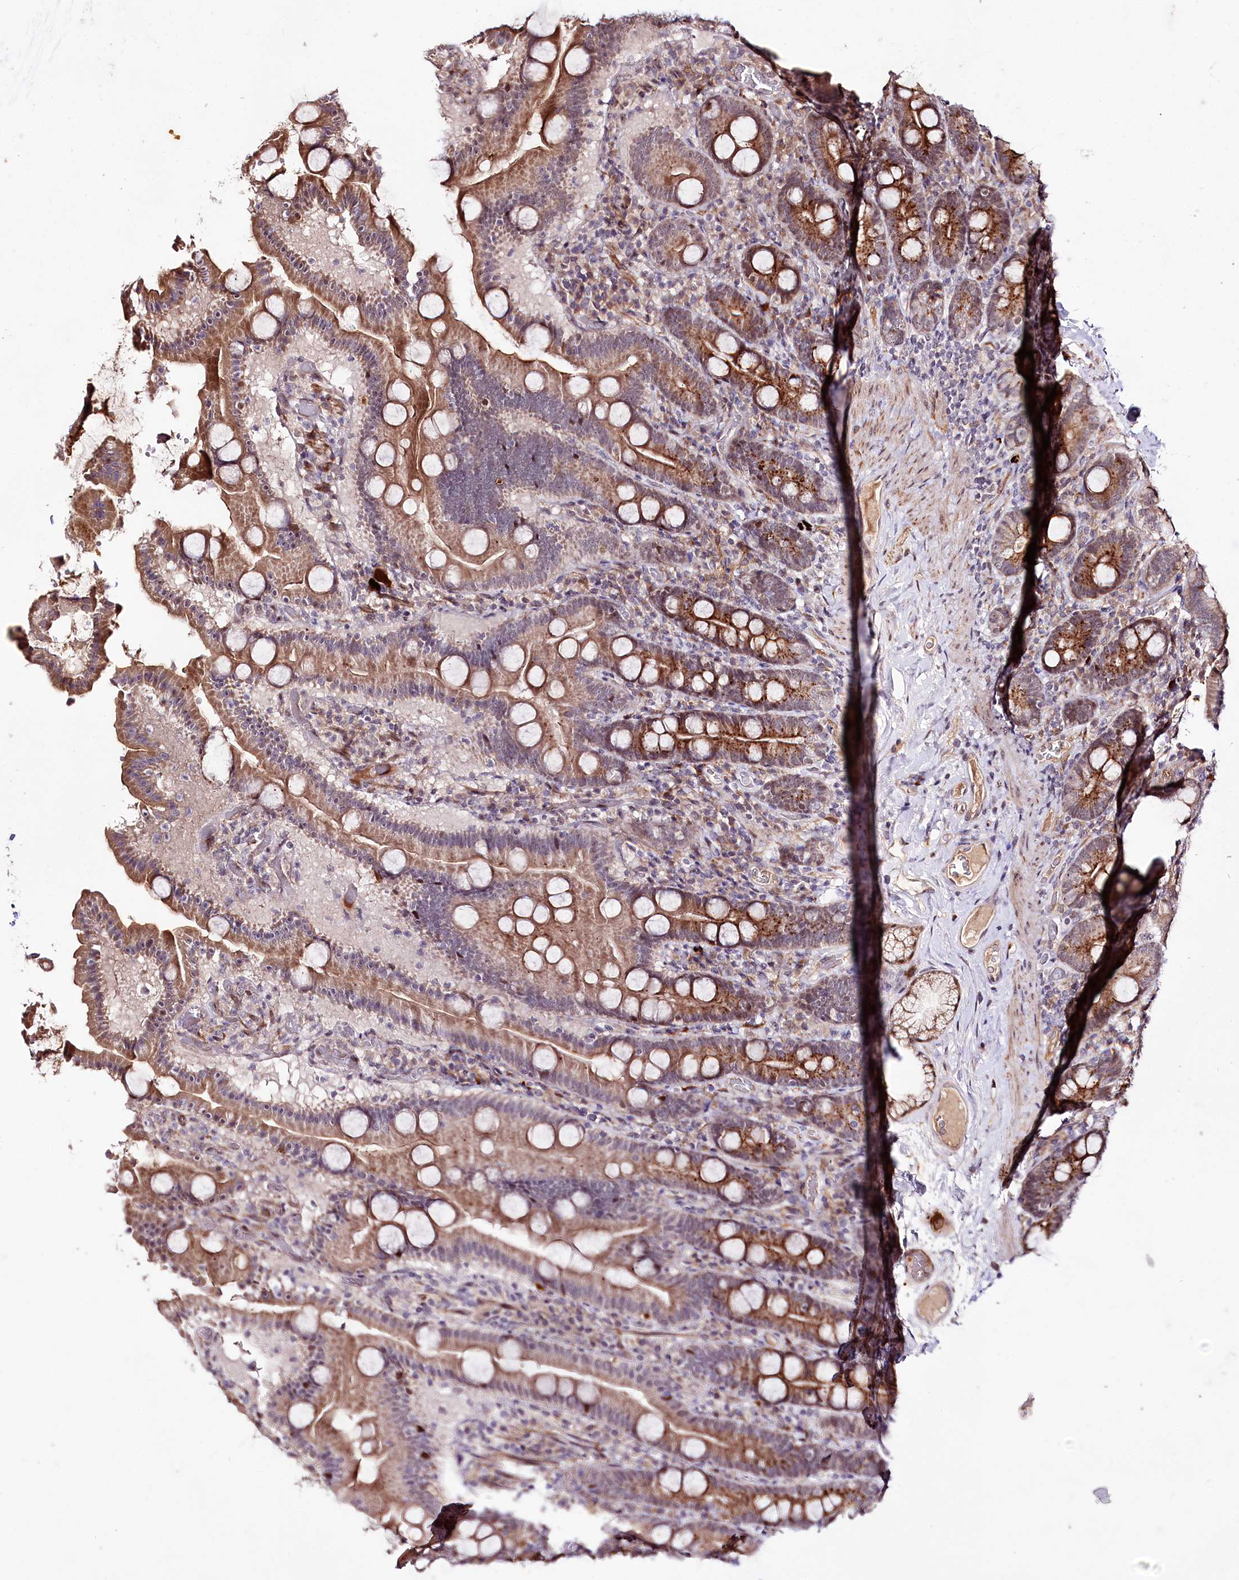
{"staining": {"intensity": "strong", "quantity": ">75%", "location": "cytoplasmic/membranous"}, "tissue": "duodenum", "cell_type": "Glandular cells", "image_type": "normal", "snomed": [{"axis": "morphology", "description": "Normal tissue, NOS"}, {"axis": "topography", "description": "Duodenum"}], "caption": "The micrograph exhibits immunohistochemical staining of normal duodenum. There is strong cytoplasmic/membranous staining is identified in about >75% of glandular cells. Nuclei are stained in blue.", "gene": "DMP1", "patient": {"sex": "male", "age": 55}}